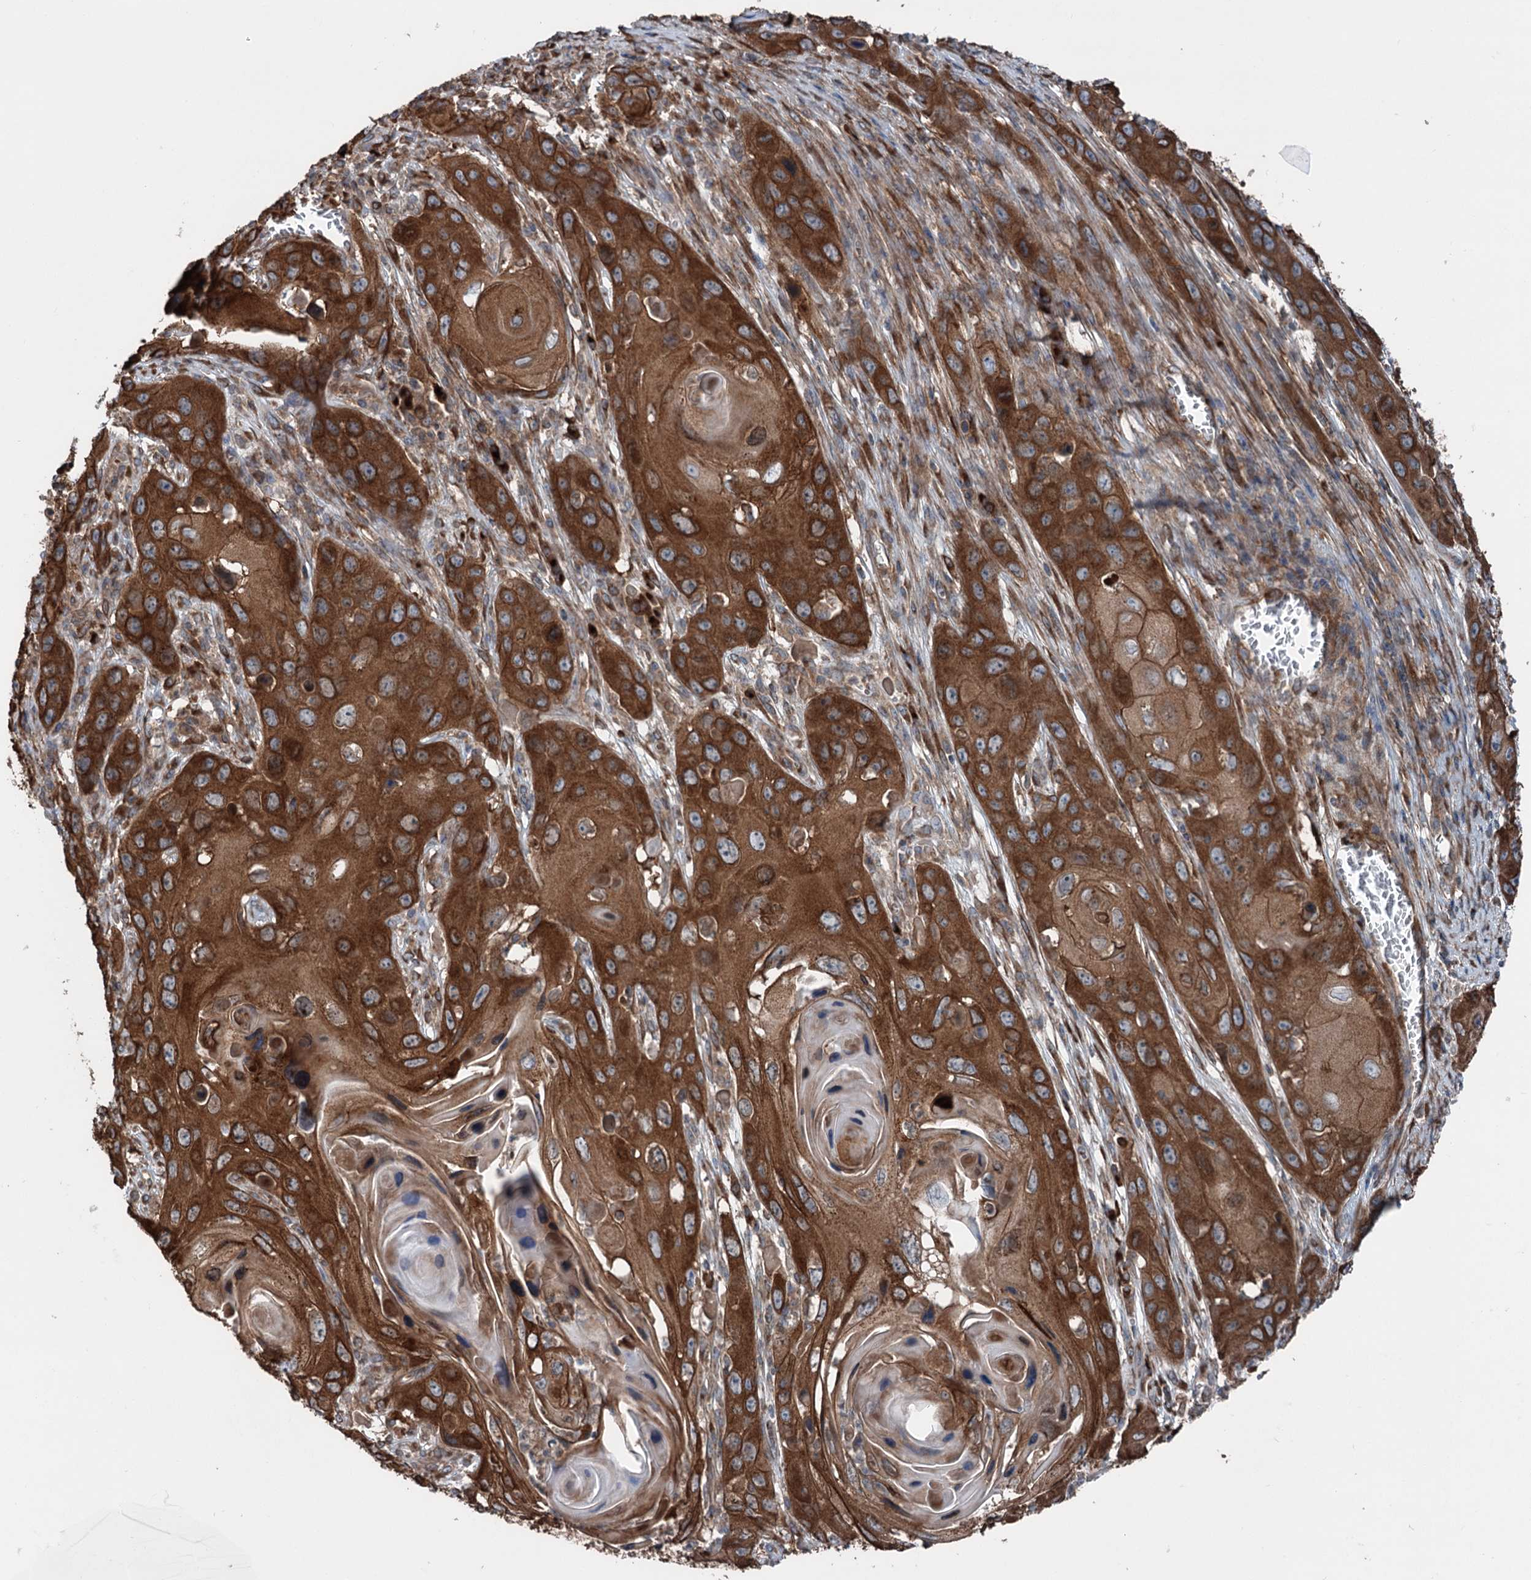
{"staining": {"intensity": "strong", "quantity": ">75%", "location": "cytoplasmic/membranous"}, "tissue": "skin cancer", "cell_type": "Tumor cells", "image_type": "cancer", "snomed": [{"axis": "morphology", "description": "Squamous cell carcinoma, NOS"}, {"axis": "topography", "description": "Skin"}], "caption": "A high-resolution histopathology image shows immunohistochemistry staining of squamous cell carcinoma (skin), which demonstrates strong cytoplasmic/membranous positivity in approximately >75% of tumor cells.", "gene": "CALCOCO1", "patient": {"sex": "male", "age": 55}}